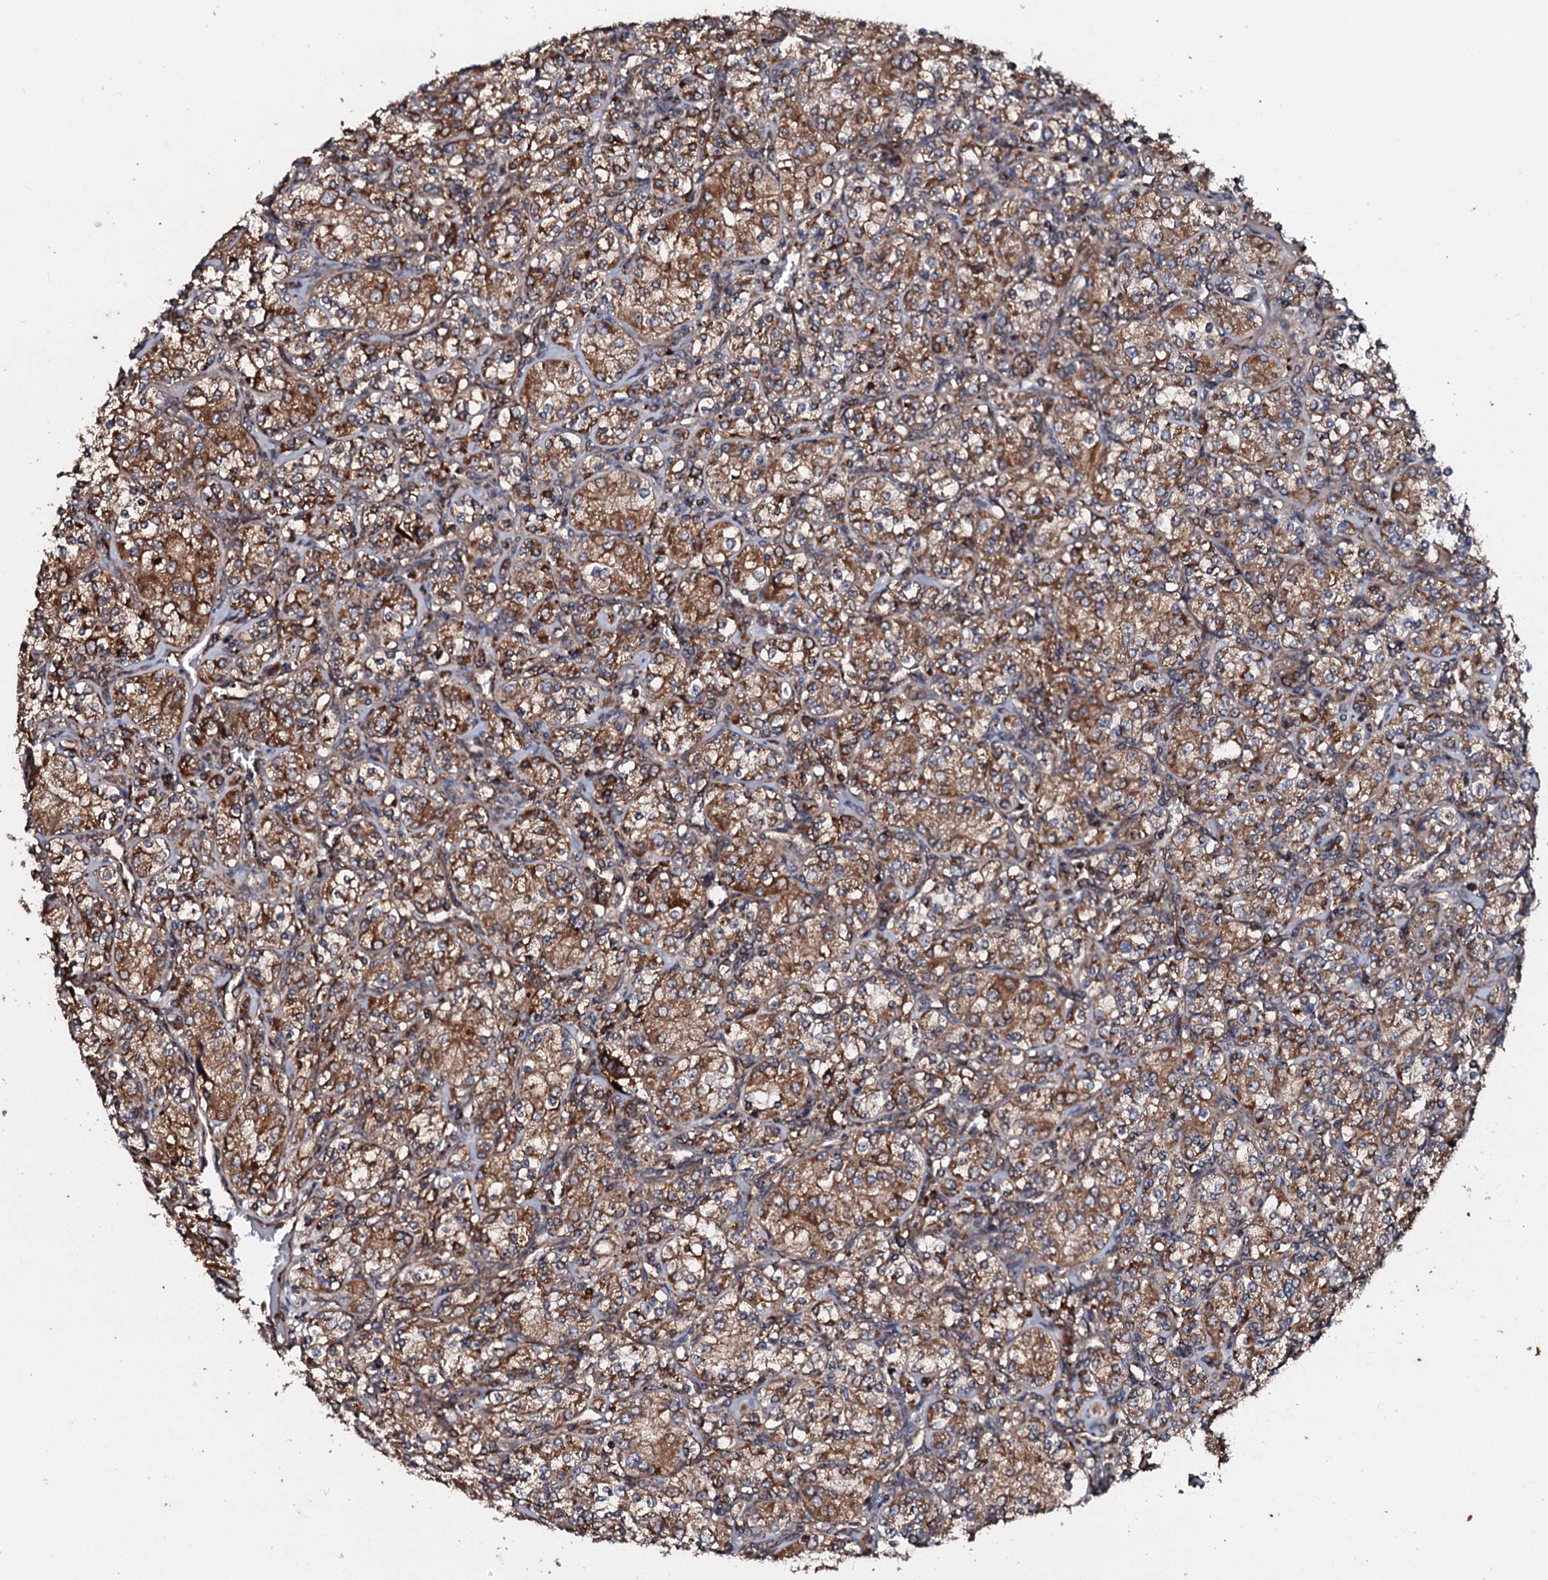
{"staining": {"intensity": "strong", "quantity": ">75%", "location": "cytoplasmic/membranous"}, "tissue": "renal cancer", "cell_type": "Tumor cells", "image_type": "cancer", "snomed": [{"axis": "morphology", "description": "Adenocarcinoma, NOS"}, {"axis": "topography", "description": "Kidney"}], "caption": "Brown immunohistochemical staining in human renal cancer displays strong cytoplasmic/membranous positivity in approximately >75% of tumor cells.", "gene": "SDHAF2", "patient": {"sex": "male", "age": 77}}